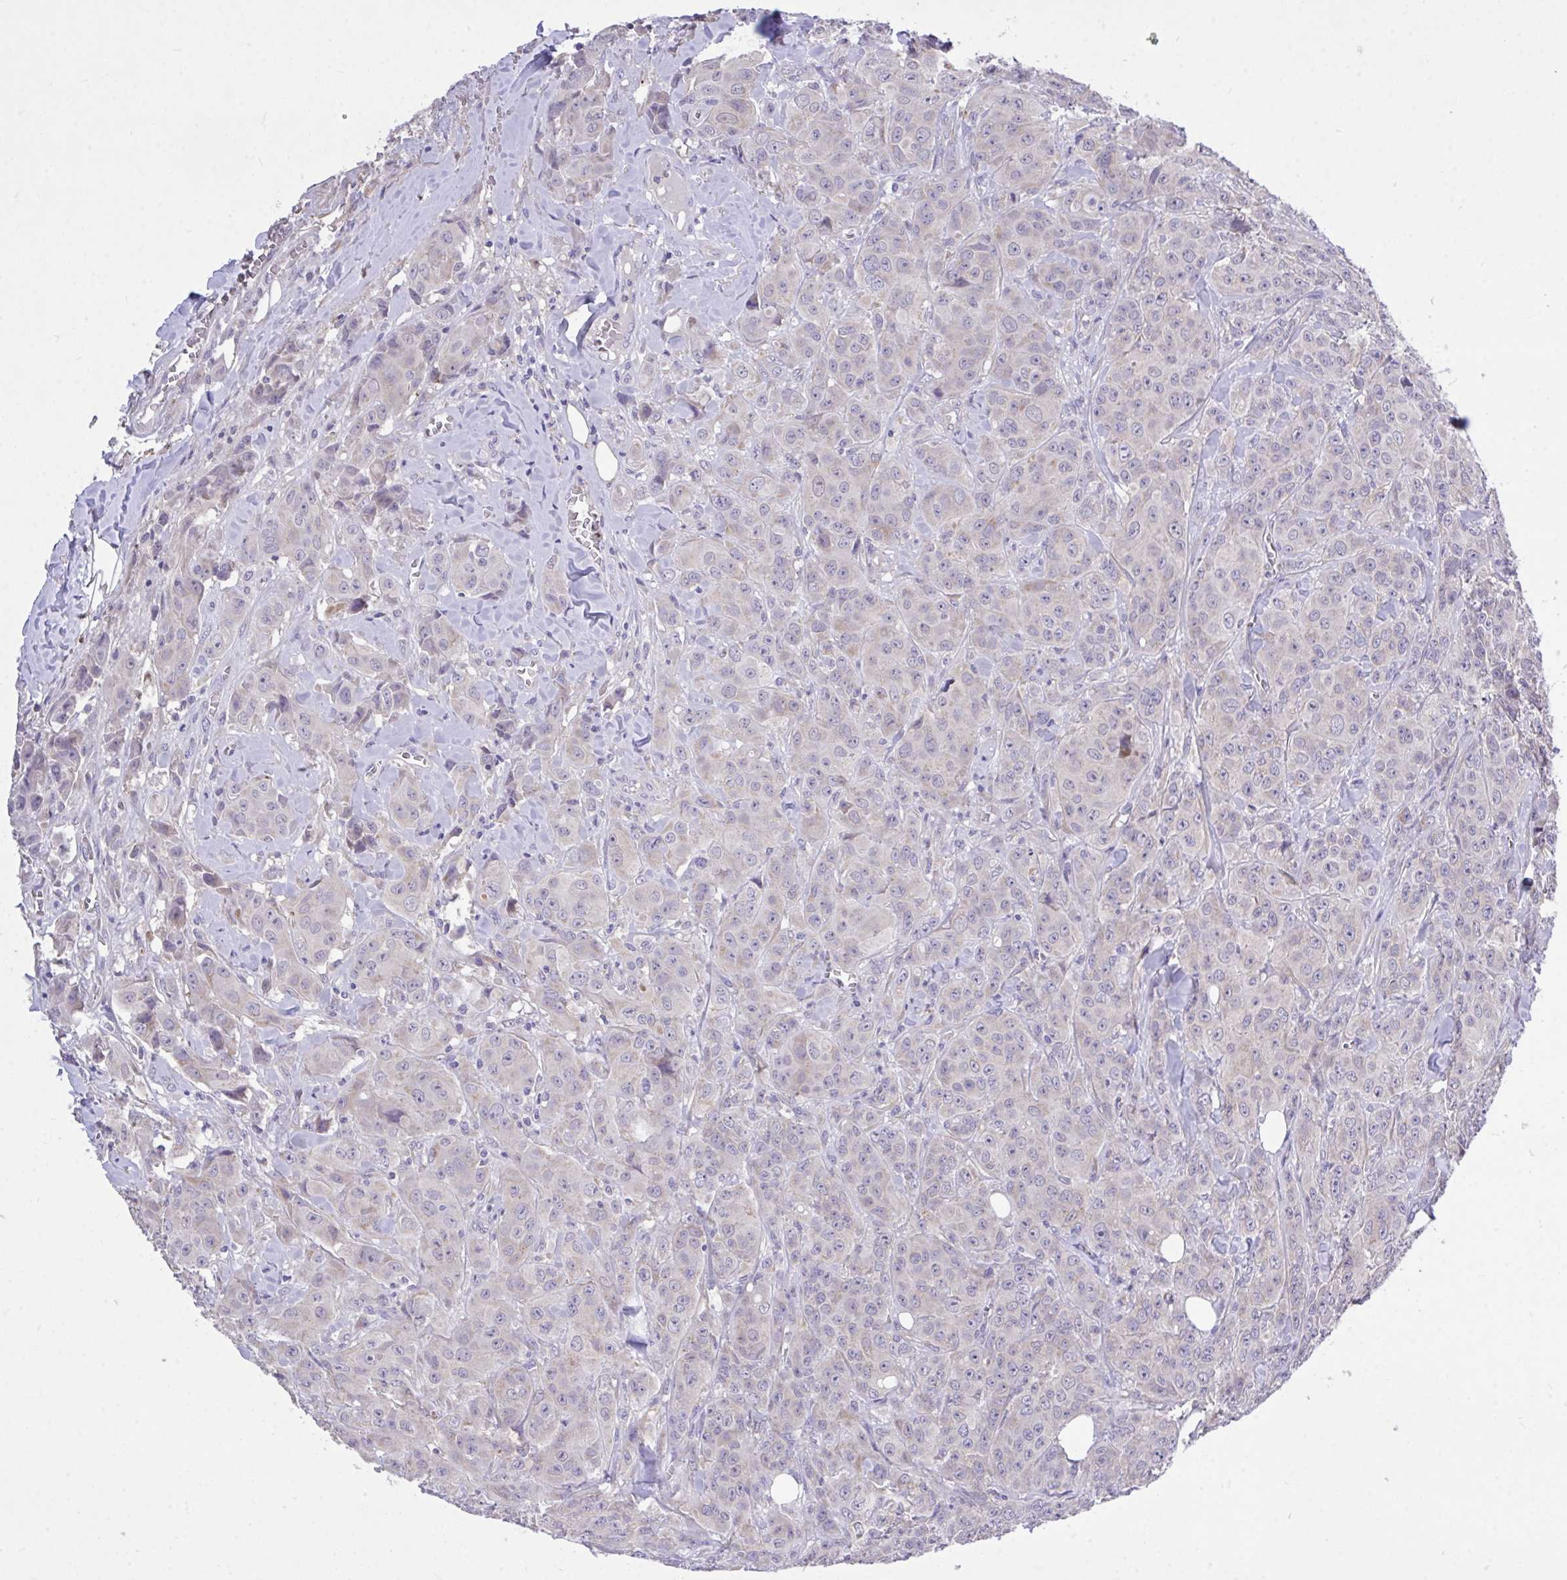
{"staining": {"intensity": "weak", "quantity": "<25%", "location": "cytoplasmic/membranous"}, "tissue": "breast cancer", "cell_type": "Tumor cells", "image_type": "cancer", "snomed": [{"axis": "morphology", "description": "Normal tissue, NOS"}, {"axis": "morphology", "description": "Duct carcinoma"}, {"axis": "topography", "description": "Breast"}], "caption": "Immunohistochemistry (IHC) image of neoplastic tissue: breast cancer (invasive ductal carcinoma) stained with DAB reveals no significant protein expression in tumor cells. The staining was performed using DAB to visualize the protein expression in brown, while the nuclei were stained in blue with hematoxylin (Magnification: 20x).", "gene": "MPC2", "patient": {"sex": "female", "age": 43}}